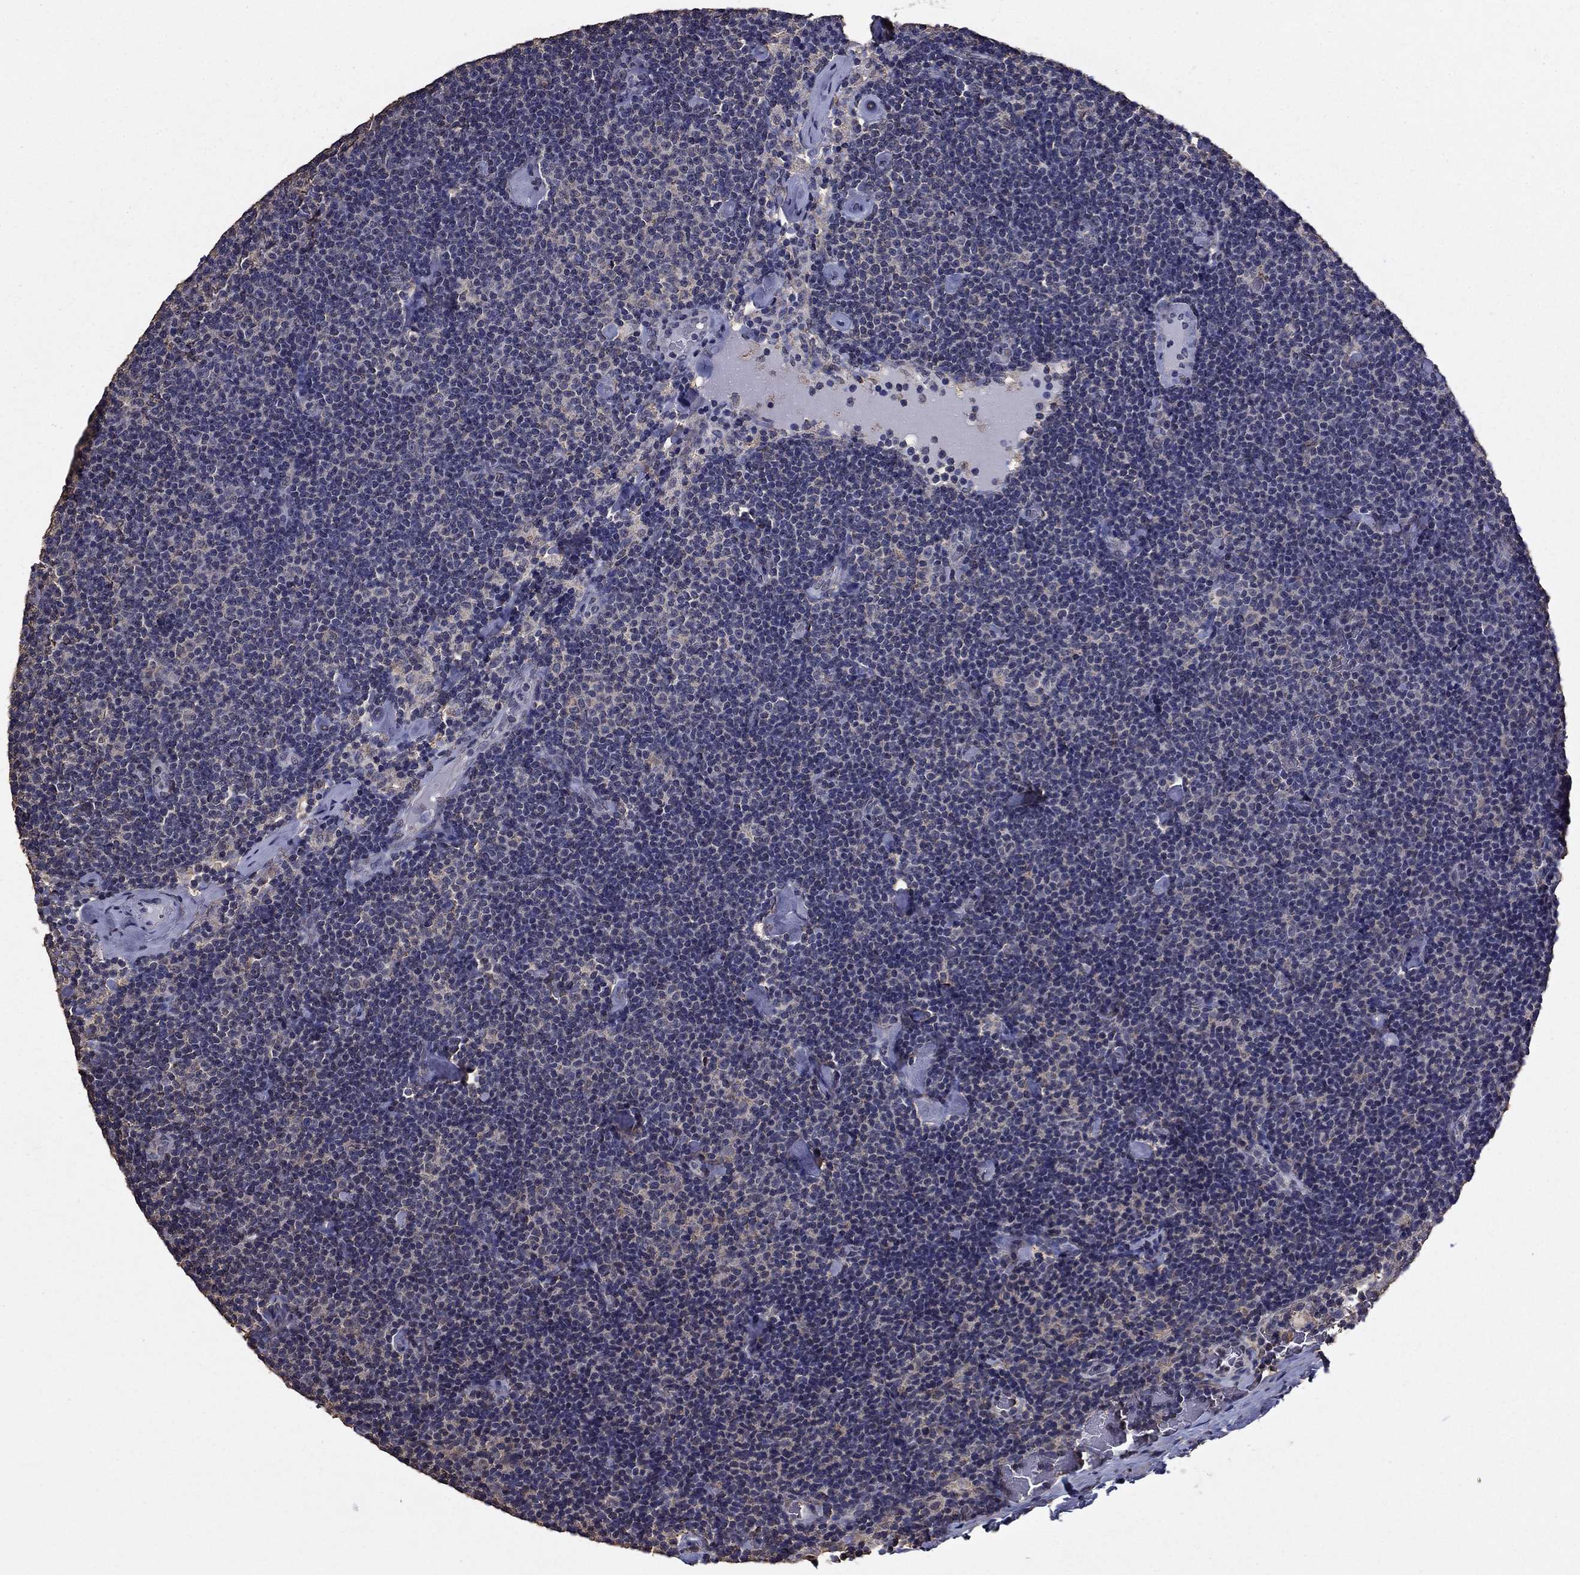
{"staining": {"intensity": "negative", "quantity": "none", "location": "none"}, "tissue": "lymphoma", "cell_type": "Tumor cells", "image_type": "cancer", "snomed": [{"axis": "morphology", "description": "Malignant lymphoma, non-Hodgkin's type, Low grade"}, {"axis": "topography", "description": "Lymph node"}], "caption": "The immunohistochemistry (IHC) histopathology image has no significant expression in tumor cells of lymphoma tissue. (DAB (3,3'-diaminobenzidine) IHC with hematoxylin counter stain).", "gene": "MFAP3L", "patient": {"sex": "male", "age": 81}}